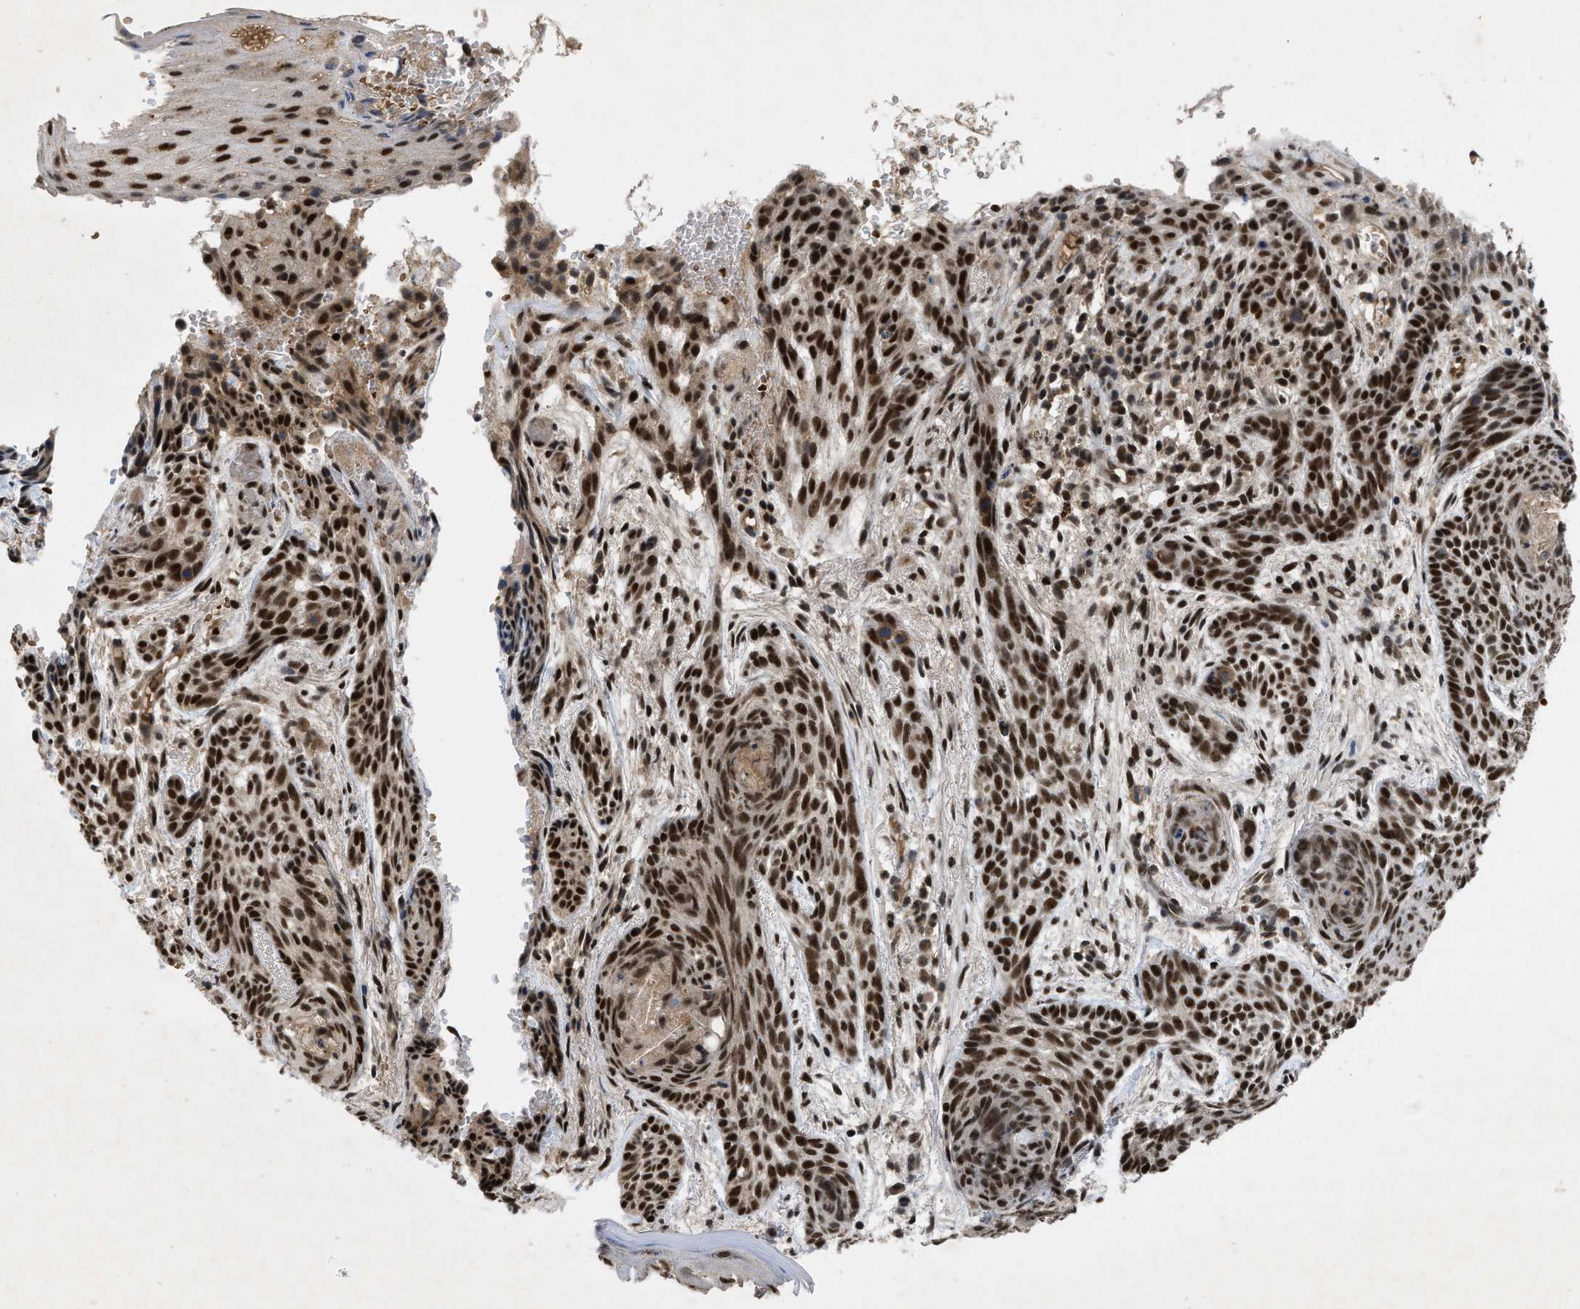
{"staining": {"intensity": "strong", "quantity": ">75%", "location": "nuclear"}, "tissue": "skin cancer", "cell_type": "Tumor cells", "image_type": "cancer", "snomed": [{"axis": "morphology", "description": "Basal cell carcinoma"}, {"axis": "topography", "description": "Skin"}], "caption": "Immunohistochemistry of basal cell carcinoma (skin) shows high levels of strong nuclear staining in about >75% of tumor cells.", "gene": "ZNF346", "patient": {"sex": "female", "age": 59}}